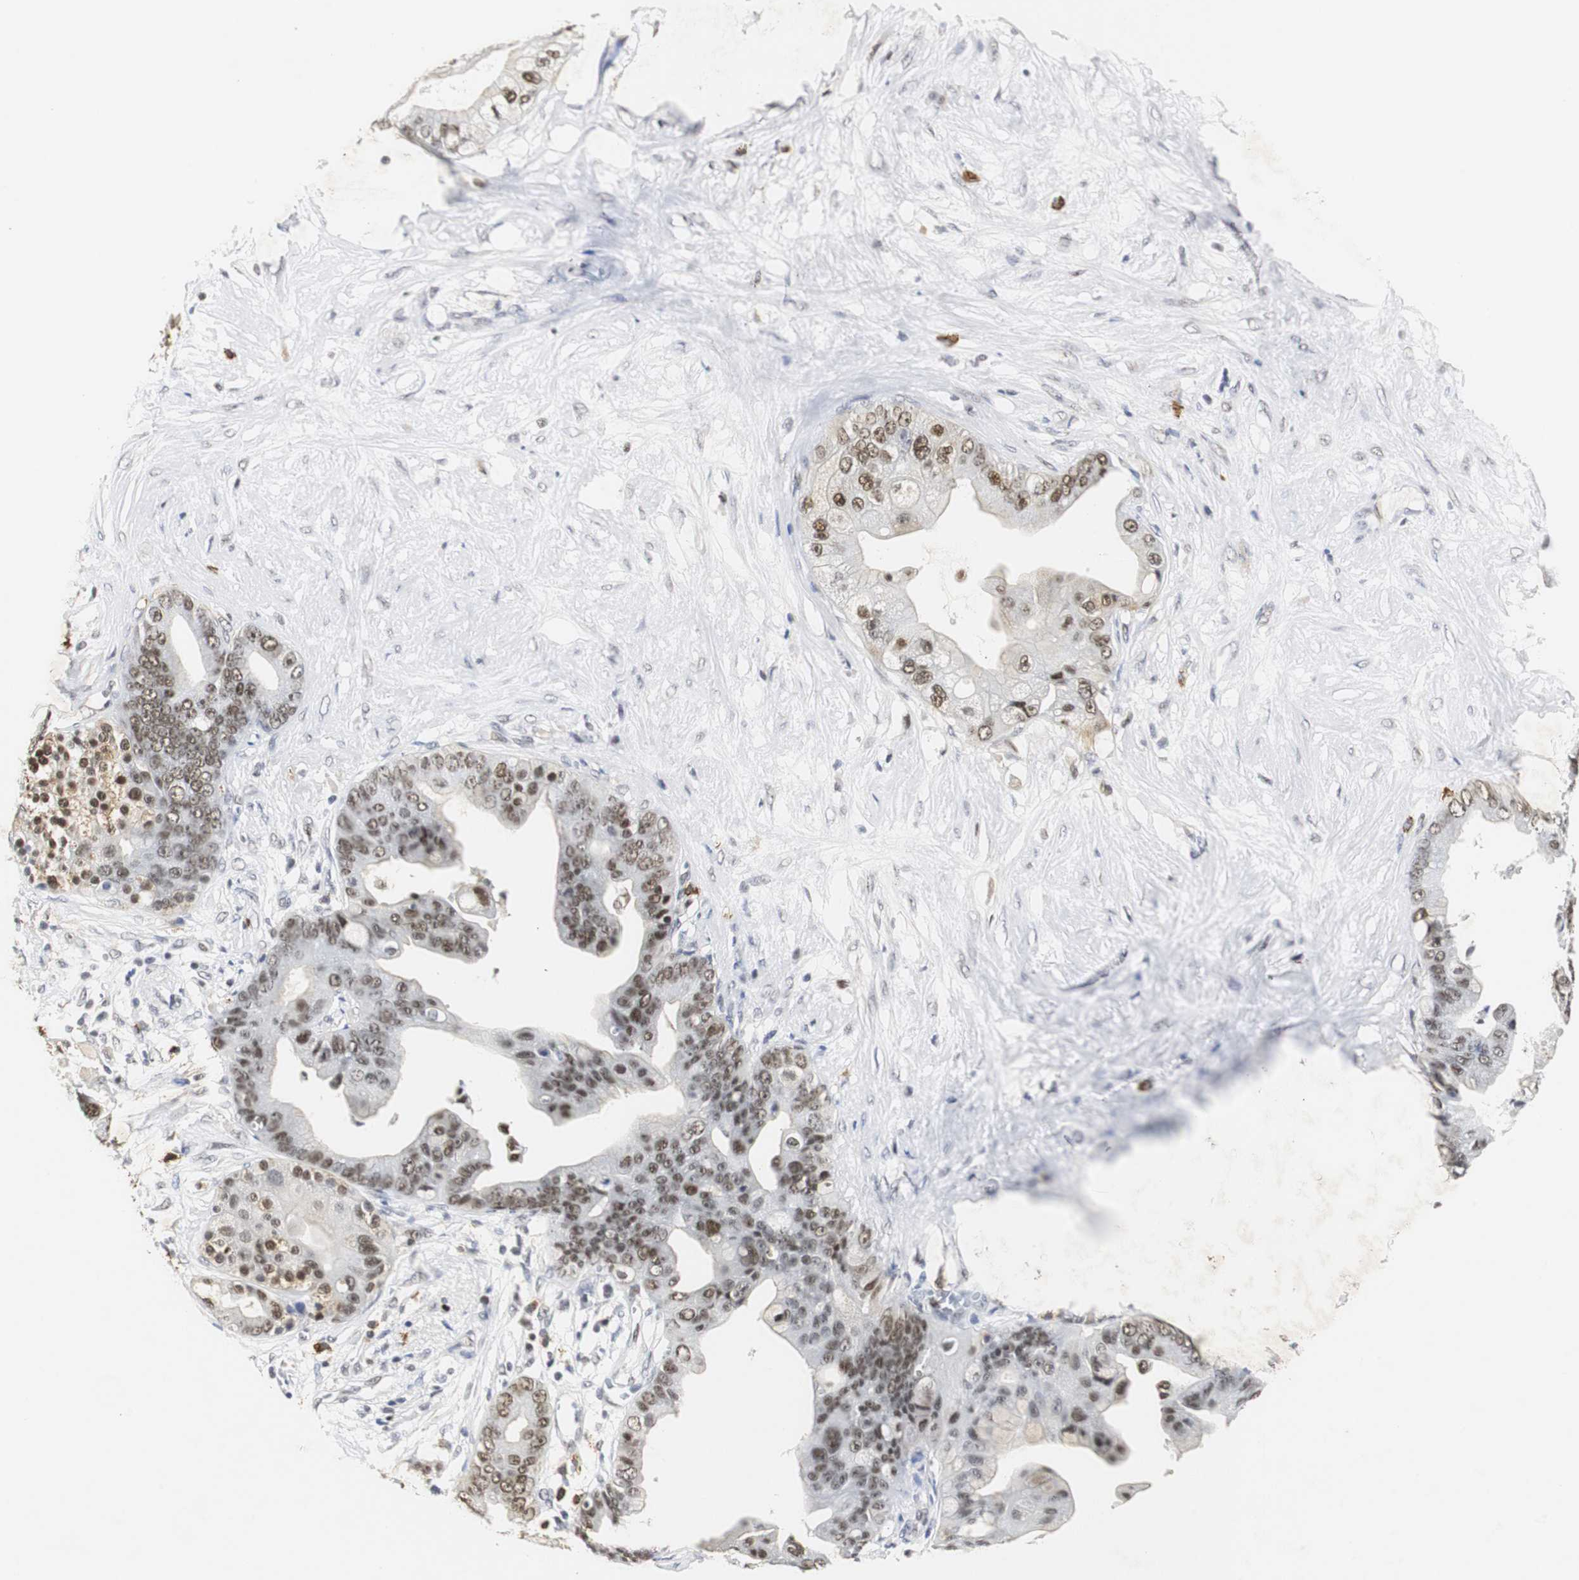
{"staining": {"intensity": "moderate", "quantity": "25%-75%", "location": "nuclear"}, "tissue": "pancreatic cancer", "cell_type": "Tumor cells", "image_type": "cancer", "snomed": [{"axis": "morphology", "description": "Adenocarcinoma, NOS"}, {"axis": "topography", "description": "Pancreas"}], "caption": "Immunohistochemical staining of pancreatic cancer (adenocarcinoma) shows medium levels of moderate nuclear protein positivity in about 25%-75% of tumor cells. The protein is shown in brown color, while the nuclei are stained blue.", "gene": "ZFC3H1", "patient": {"sex": "female", "age": 75}}